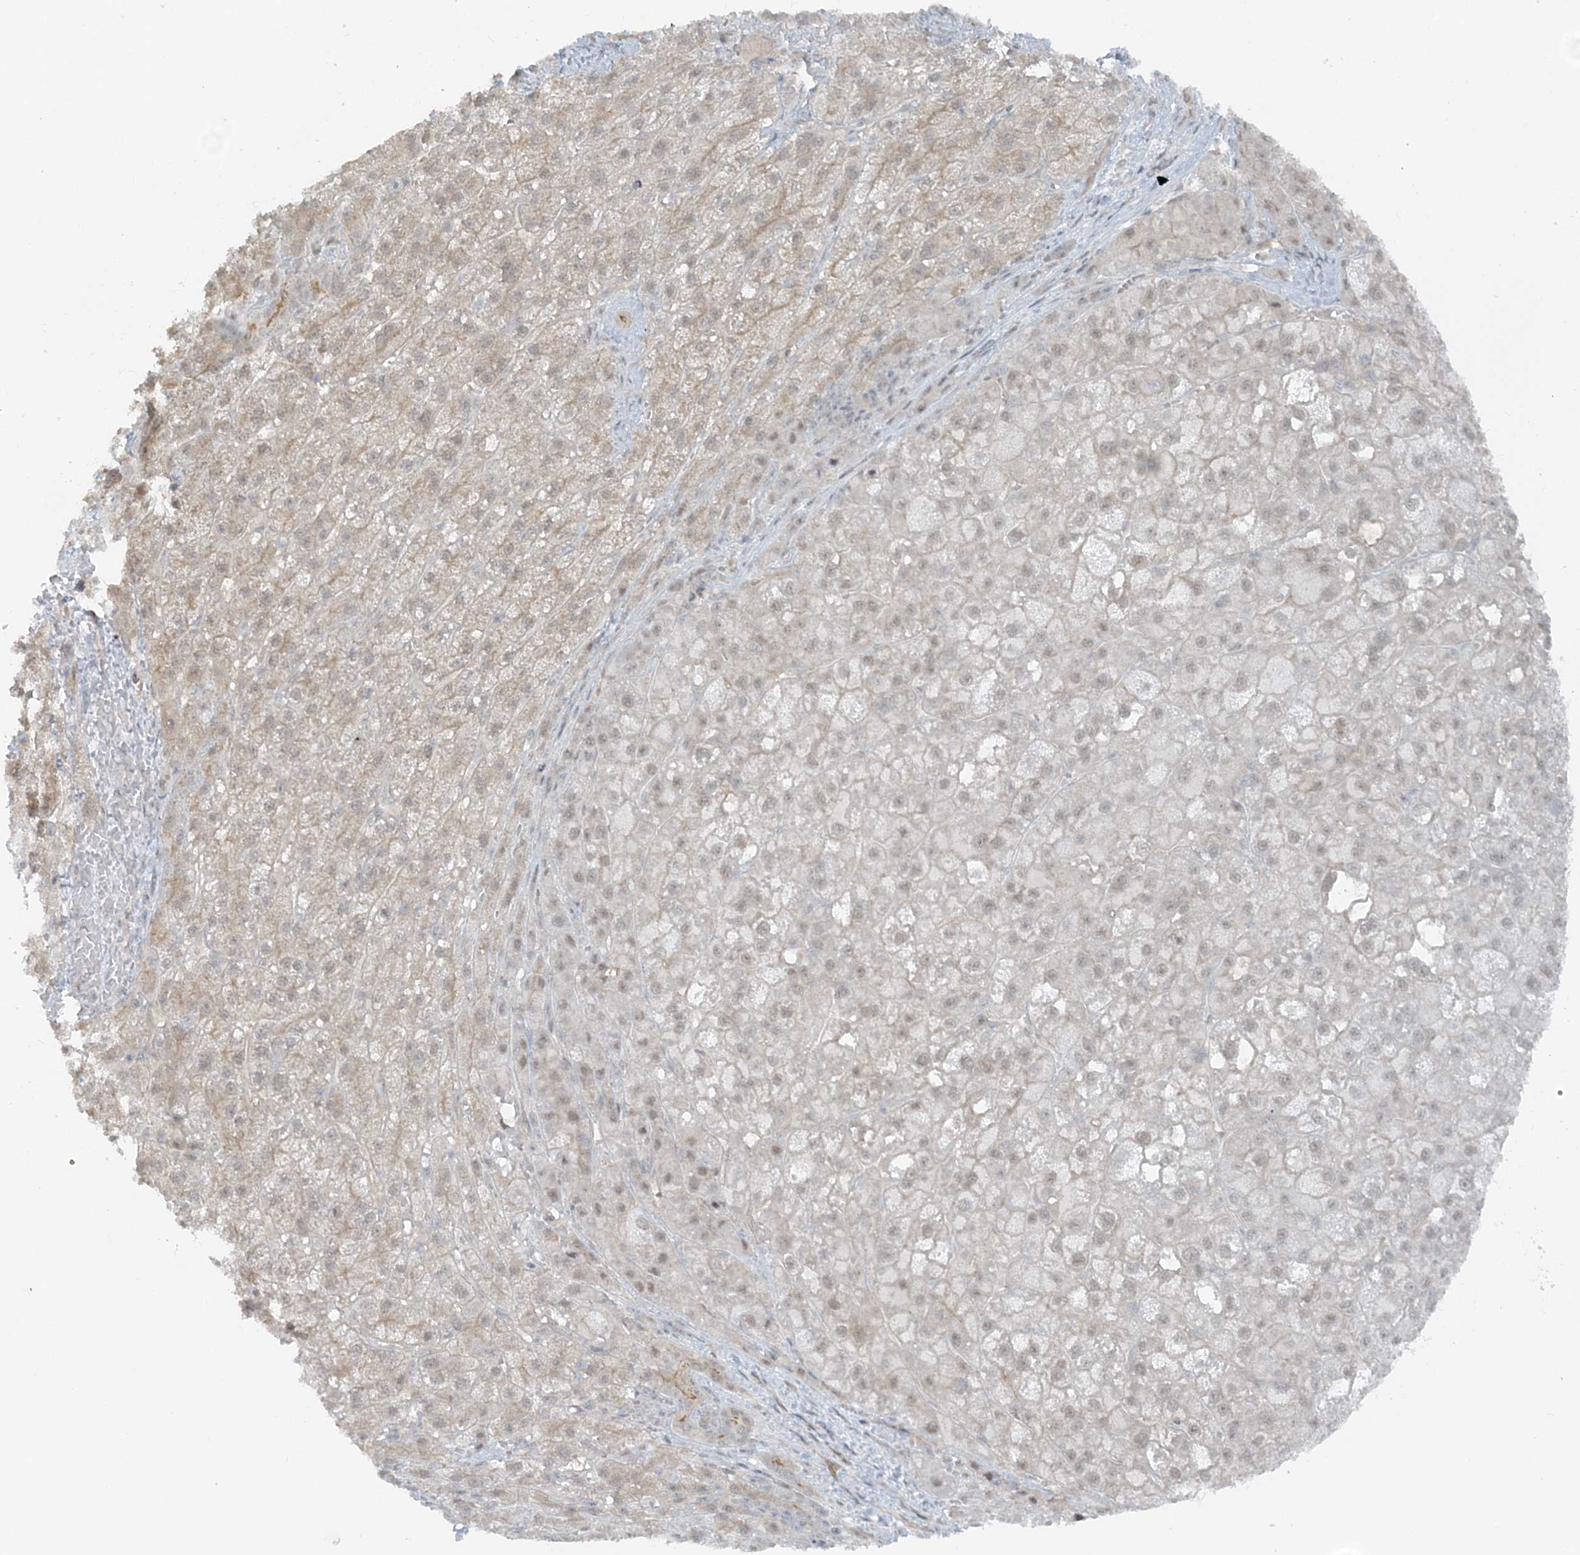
{"staining": {"intensity": "weak", "quantity": "<25%", "location": "nuclear"}, "tissue": "liver cancer", "cell_type": "Tumor cells", "image_type": "cancer", "snomed": [{"axis": "morphology", "description": "Carcinoma, Hepatocellular, NOS"}, {"axis": "topography", "description": "Liver"}], "caption": "DAB immunohistochemical staining of human hepatocellular carcinoma (liver) reveals no significant expression in tumor cells.", "gene": "ATP11A", "patient": {"sex": "male", "age": 57}}